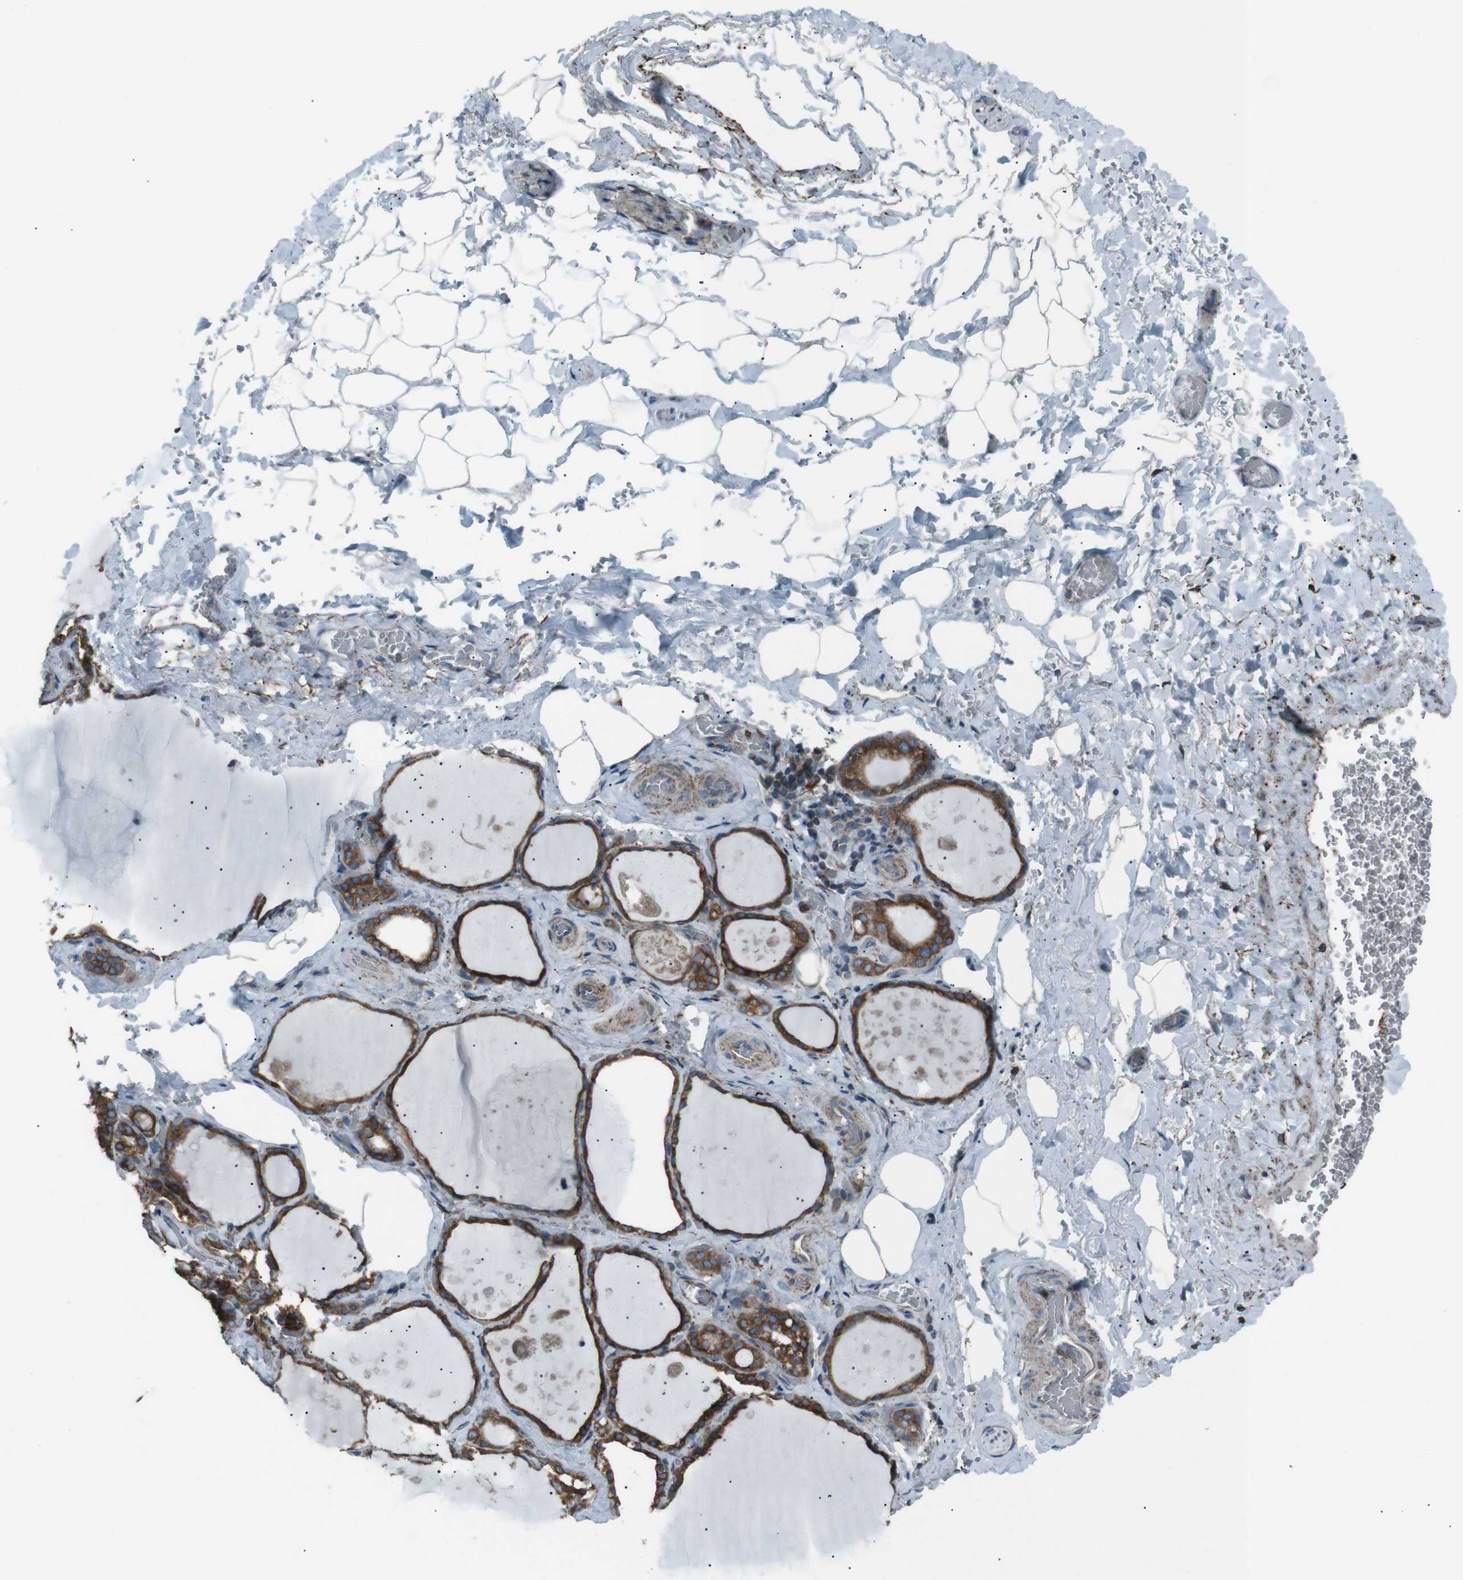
{"staining": {"intensity": "strong", "quantity": ">75%", "location": "cytoplasmic/membranous"}, "tissue": "thyroid gland", "cell_type": "Glandular cells", "image_type": "normal", "snomed": [{"axis": "morphology", "description": "Normal tissue, NOS"}, {"axis": "topography", "description": "Thyroid gland"}], "caption": "About >75% of glandular cells in unremarkable human thyroid gland exhibit strong cytoplasmic/membranous protein positivity as visualized by brown immunohistochemical staining.", "gene": "LNPK", "patient": {"sex": "male", "age": 61}}